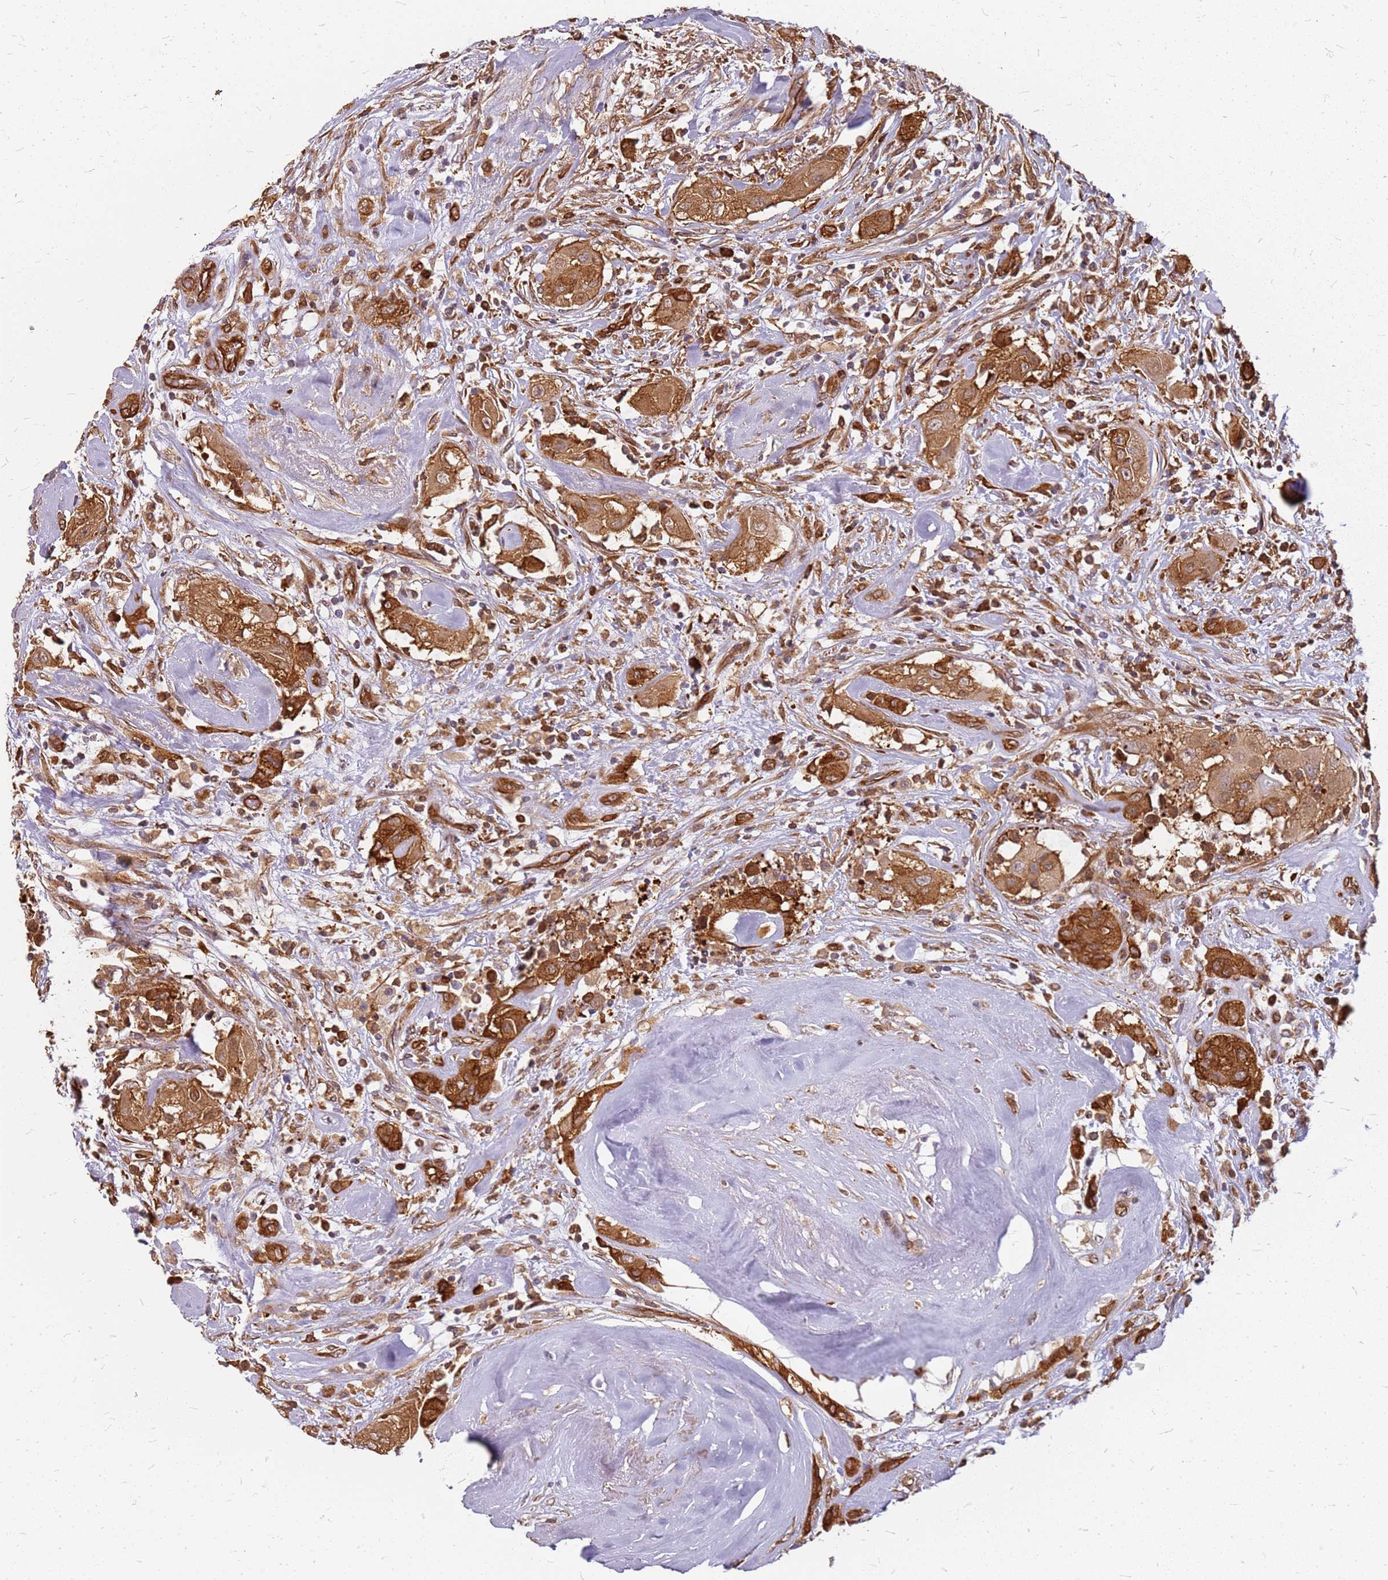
{"staining": {"intensity": "moderate", "quantity": ">75%", "location": "cytoplasmic/membranous"}, "tissue": "thyroid cancer", "cell_type": "Tumor cells", "image_type": "cancer", "snomed": [{"axis": "morphology", "description": "Papillary adenocarcinoma, NOS"}, {"axis": "topography", "description": "Thyroid gland"}], "caption": "Protein positivity by IHC exhibits moderate cytoplasmic/membranous staining in about >75% of tumor cells in thyroid cancer.", "gene": "HDX", "patient": {"sex": "female", "age": 59}}